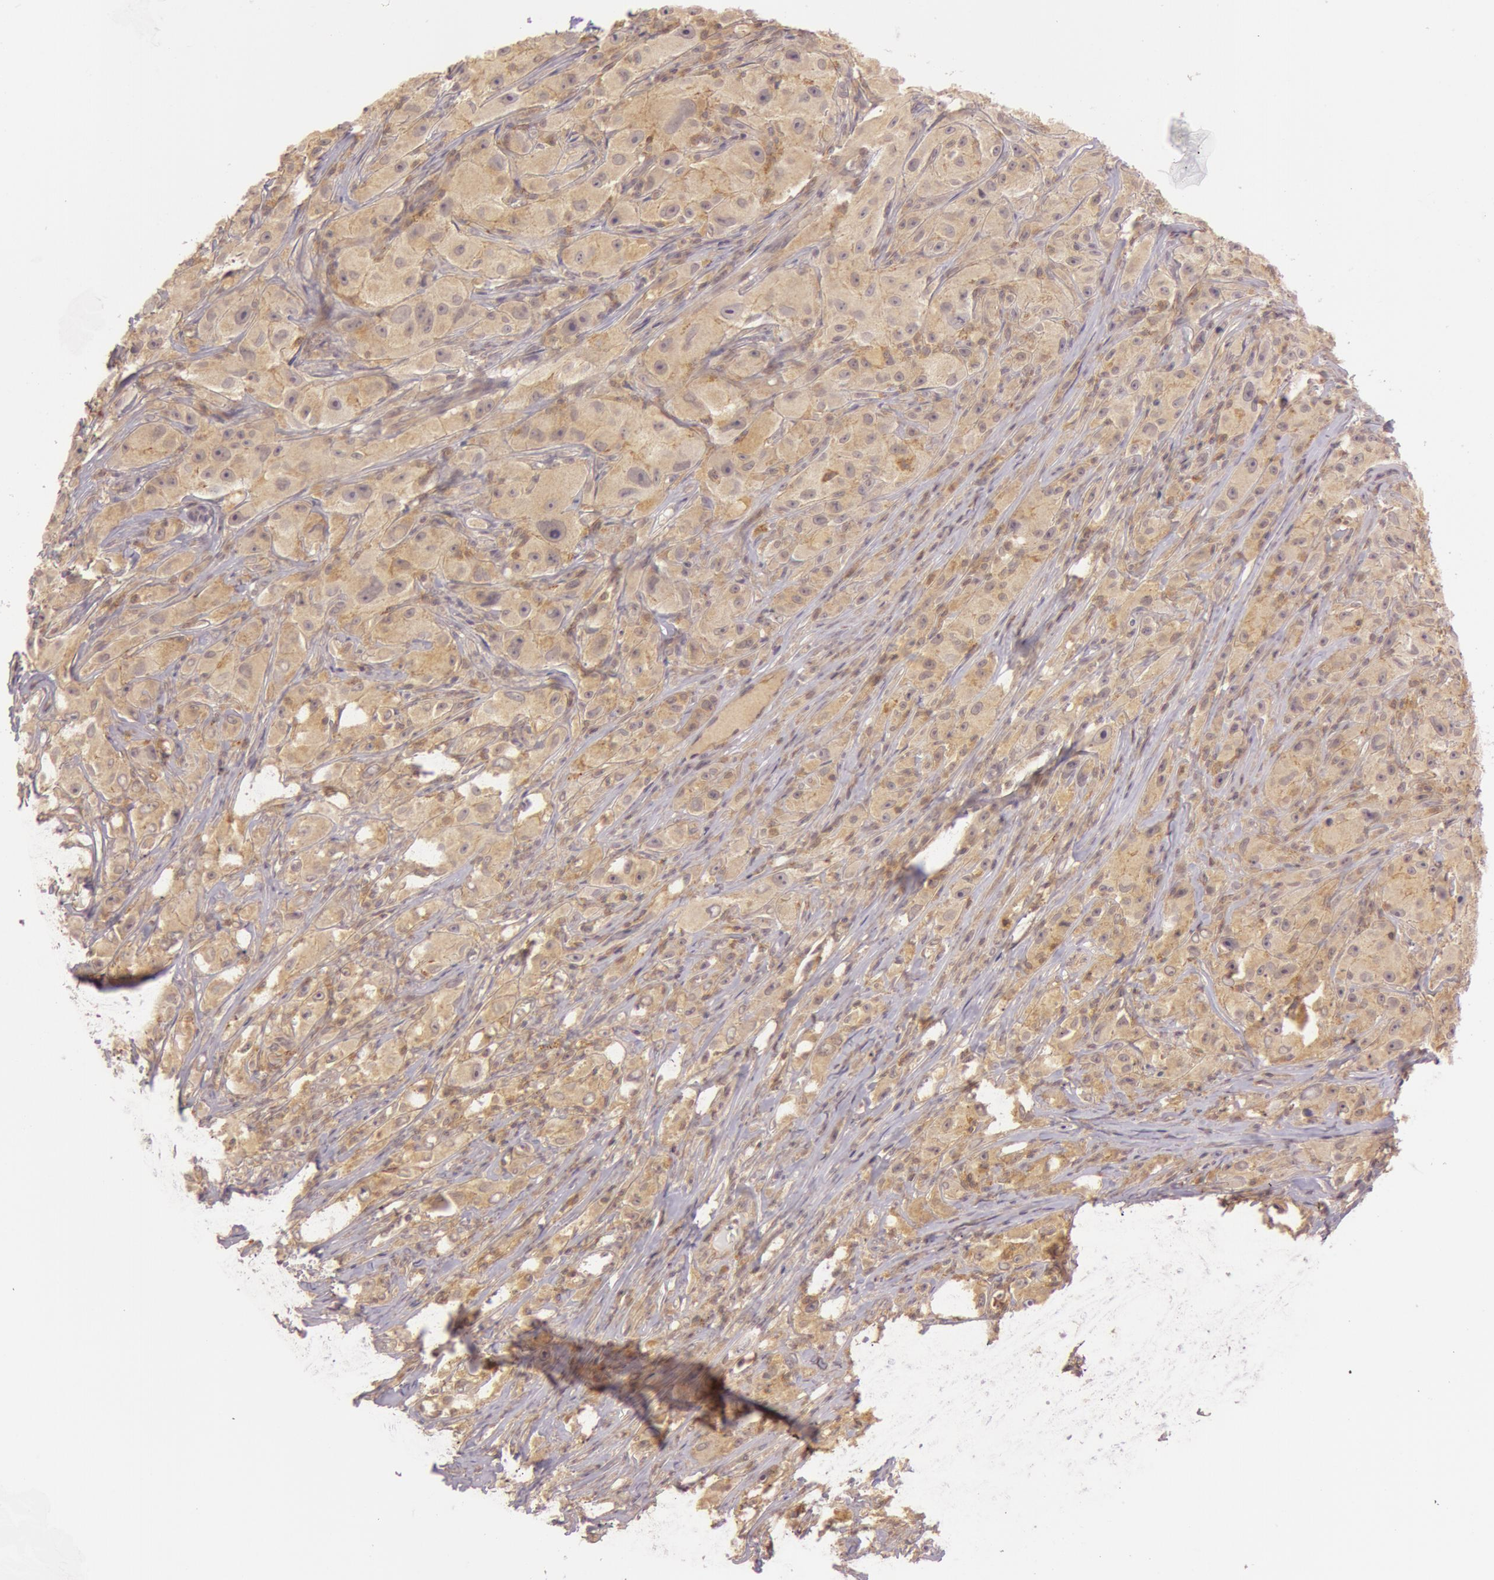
{"staining": {"intensity": "weak", "quantity": ">75%", "location": "cytoplasmic/membranous"}, "tissue": "melanoma", "cell_type": "Tumor cells", "image_type": "cancer", "snomed": [{"axis": "morphology", "description": "Malignant melanoma, NOS"}, {"axis": "topography", "description": "Skin"}], "caption": "Malignant melanoma stained for a protein displays weak cytoplasmic/membranous positivity in tumor cells. The staining is performed using DAB brown chromogen to label protein expression. The nuclei are counter-stained blue using hematoxylin.", "gene": "ATG2B", "patient": {"sex": "male", "age": 56}}